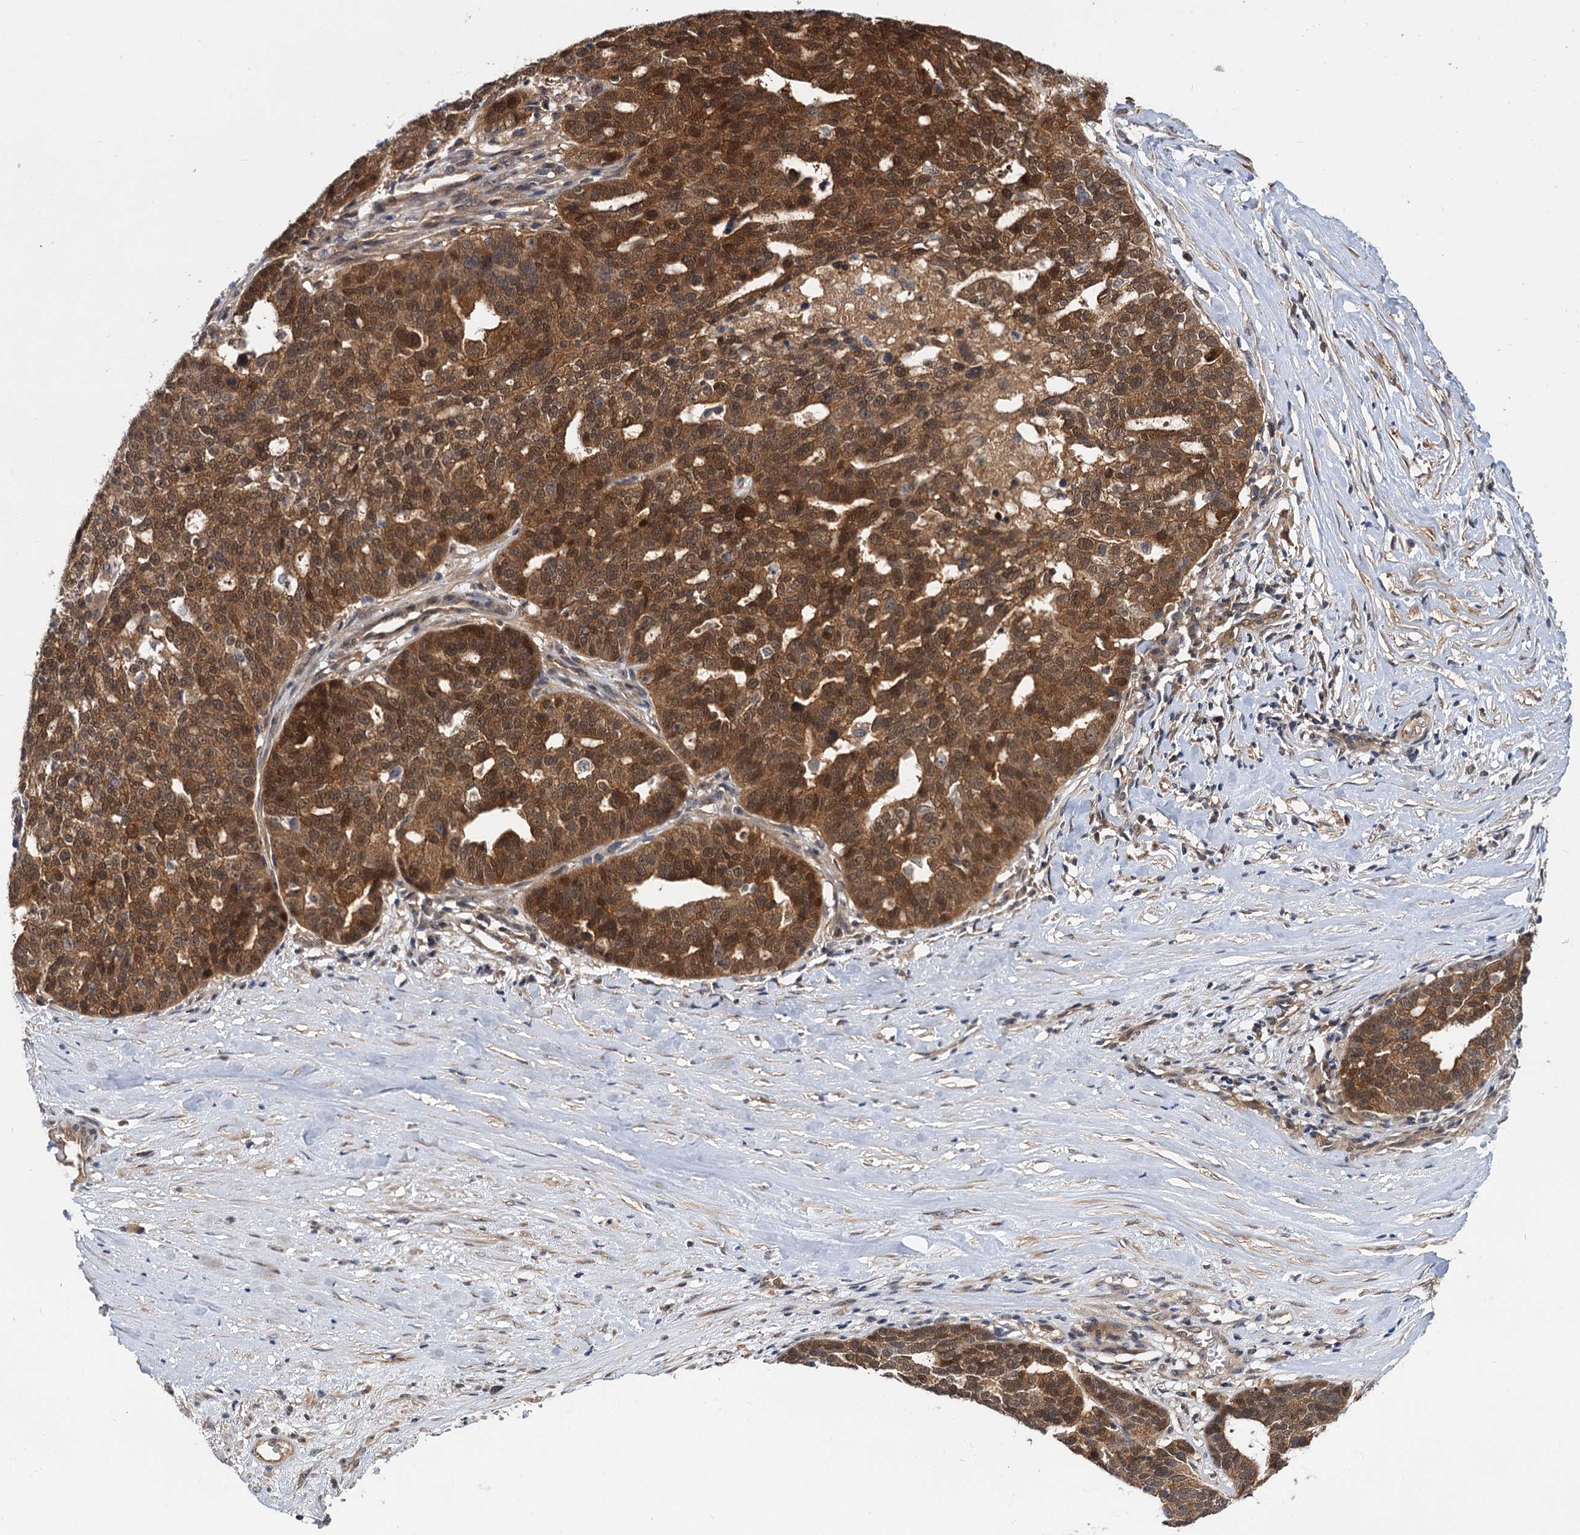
{"staining": {"intensity": "strong", "quantity": ">75%", "location": "cytoplasmic/membranous,nuclear"}, "tissue": "ovarian cancer", "cell_type": "Tumor cells", "image_type": "cancer", "snomed": [{"axis": "morphology", "description": "Cystadenocarcinoma, serous, NOS"}, {"axis": "topography", "description": "Ovary"}], "caption": "A brown stain labels strong cytoplasmic/membranous and nuclear expression of a protein in ovarian serous cystadenocarcinoma tumor cells.", "gene": "SNX15", "patient": {"sex": "female", "age": 59}}